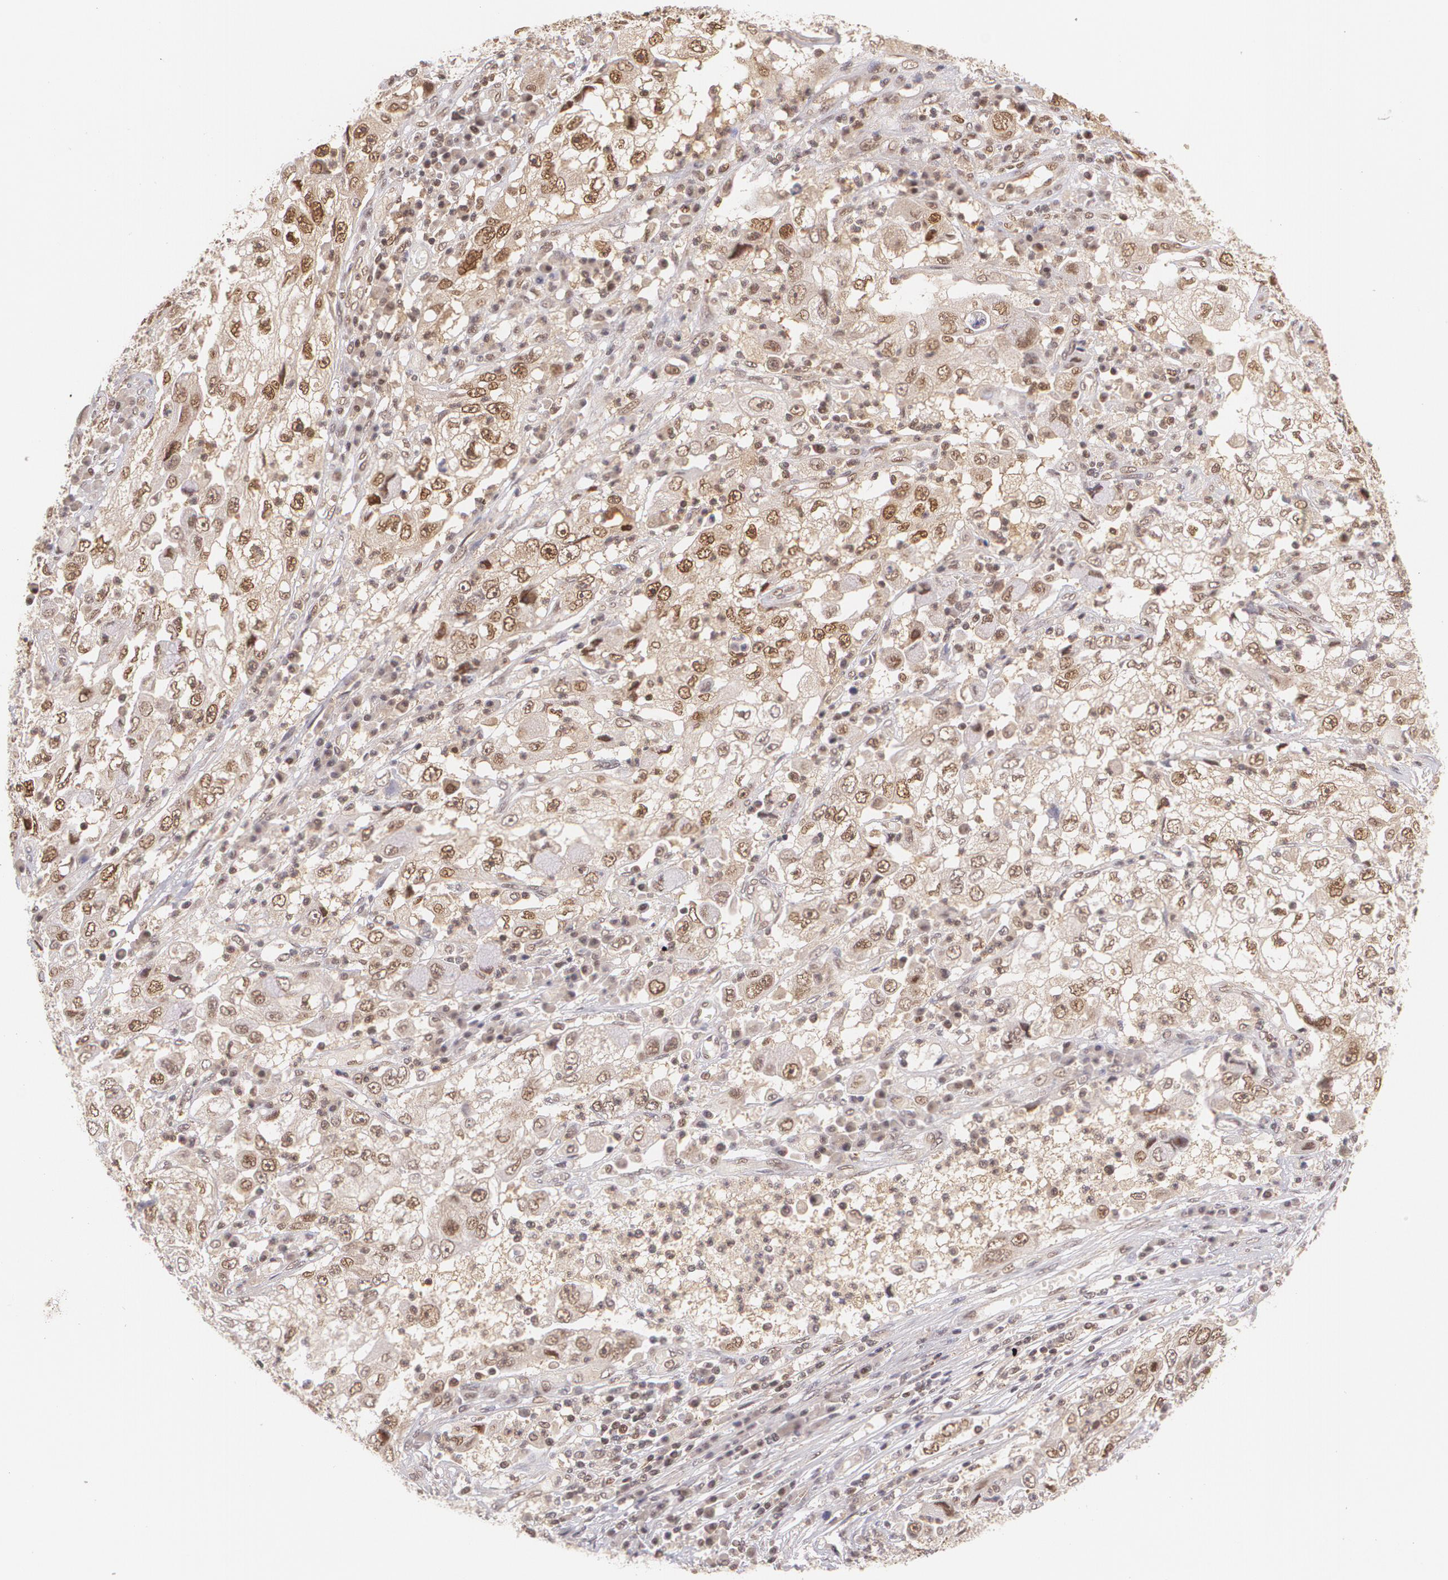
{"staining": {"intensity": "moderate", "quantity": "25%-75%", "location": "cytoplasmic/membranous,nuclear"}, "tissue": "cervical cancer", "cell_type": "Tumor cells", "image_type": "cancer", "snomed": [{"axis": "morphology", "description": "Squamous cell carcinoma, NOS"}, {"axis": "topography", "description": "Cervix"}], "caption": "About 25%-75% of tumor cells in cervical squamous cell carcinoma exhibit moderate cytoplasmic/membranous and nuclear protein positivity as visualized by brown immunohistochemical staining.", "gene": "CUL2", "patient": {"sex": "female", "age": 36}}